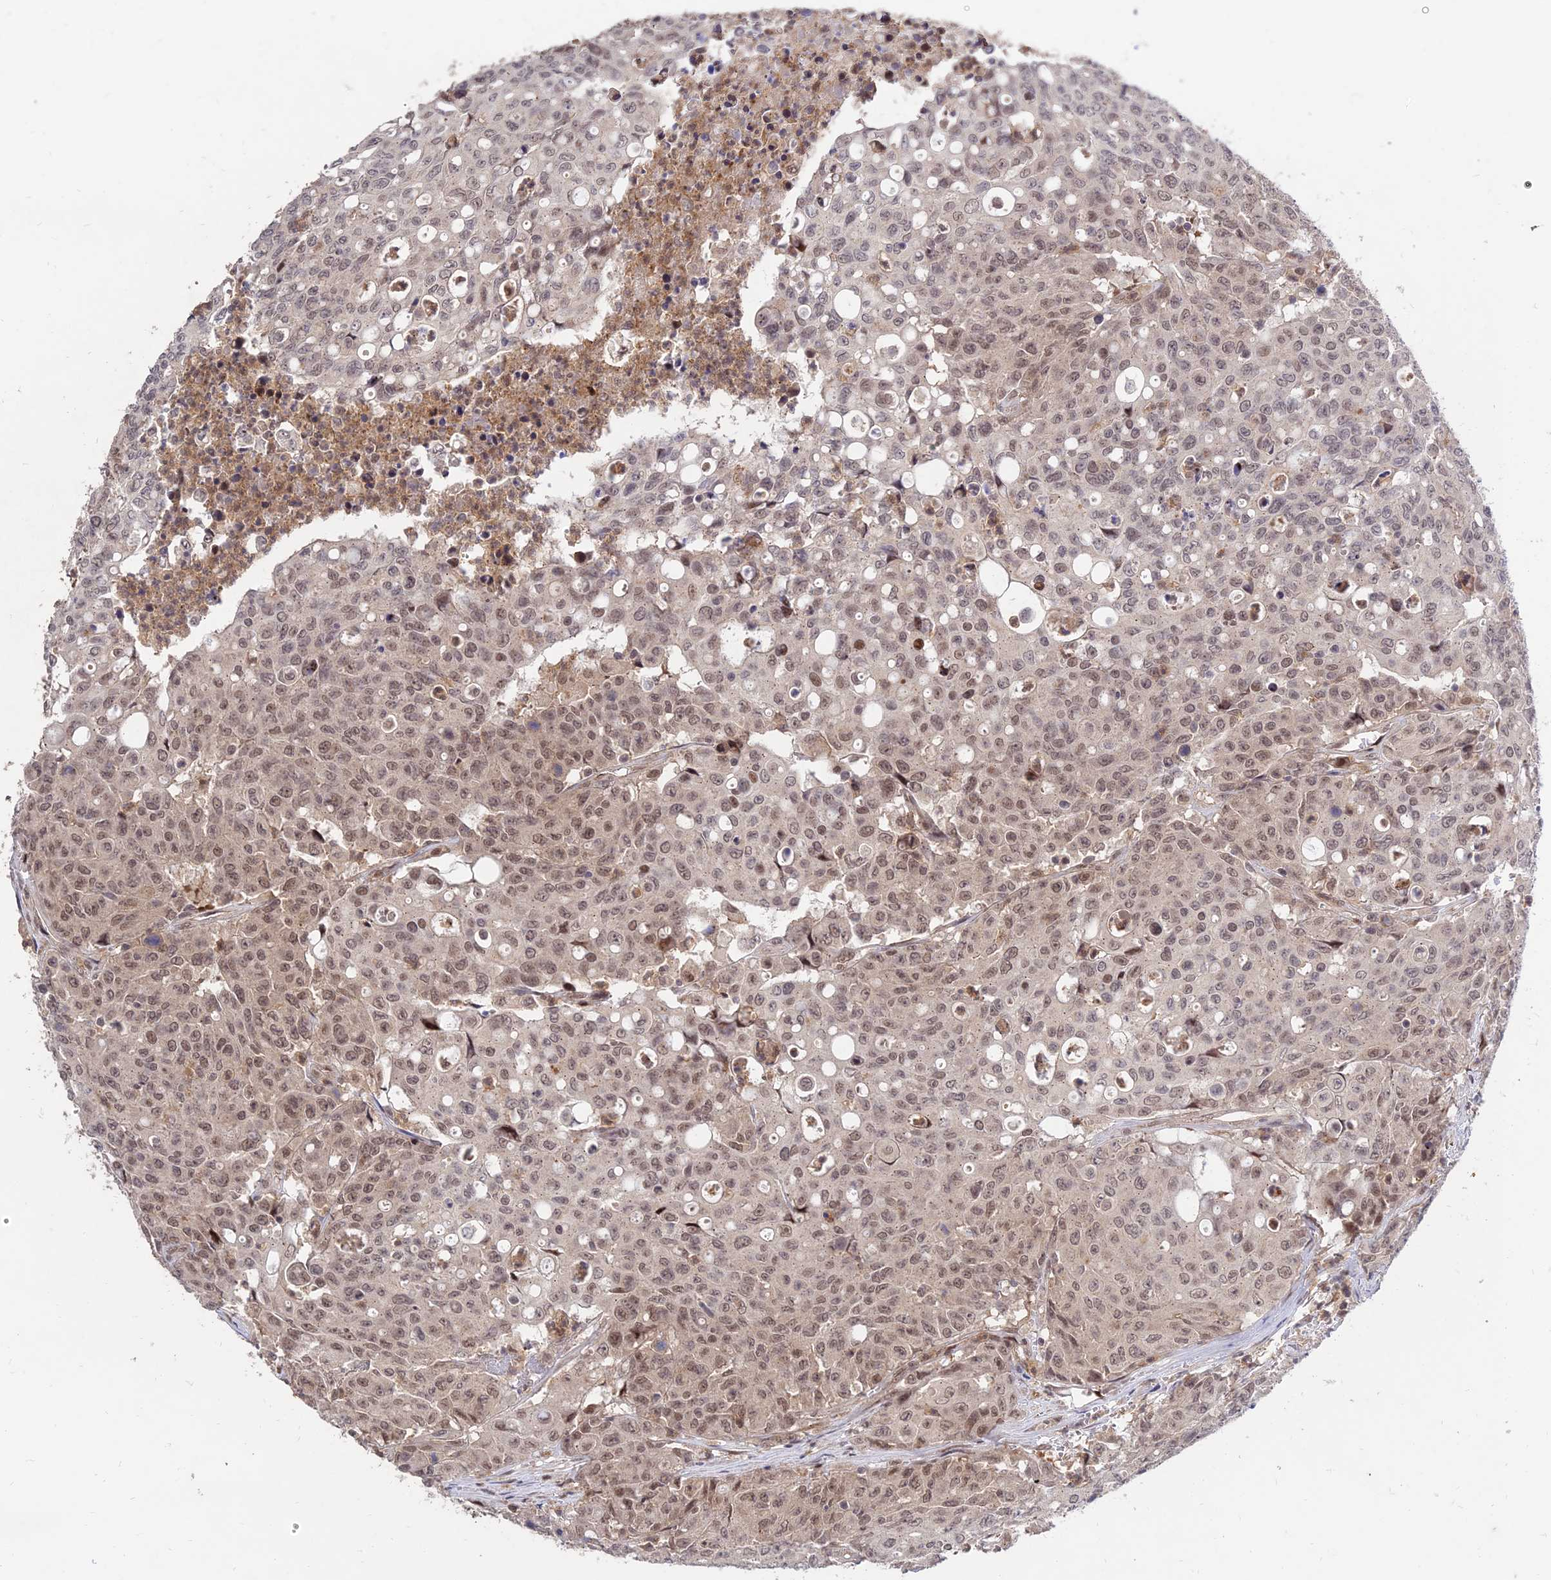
{"staining": {"intensity": "moderate", "quantity": ">75%", "location": "nuclear"}, "tissue": "colorectal cancer", "cell_type": "Tumor cells", "image_type": "cancer", "snomed": [{"axis": "morphology", "description": "Adenocarcinoma, NOS"}, {"axis": "topography", "description": "Colon"}], "caption": "Protein expression analysis of adenocarcinoma (colorectal) reveals moderate nuclear staining in approximately >75% of tumor cells.", "gene": "ZNF85", "patient": {"sex": "male", "age": 51}}